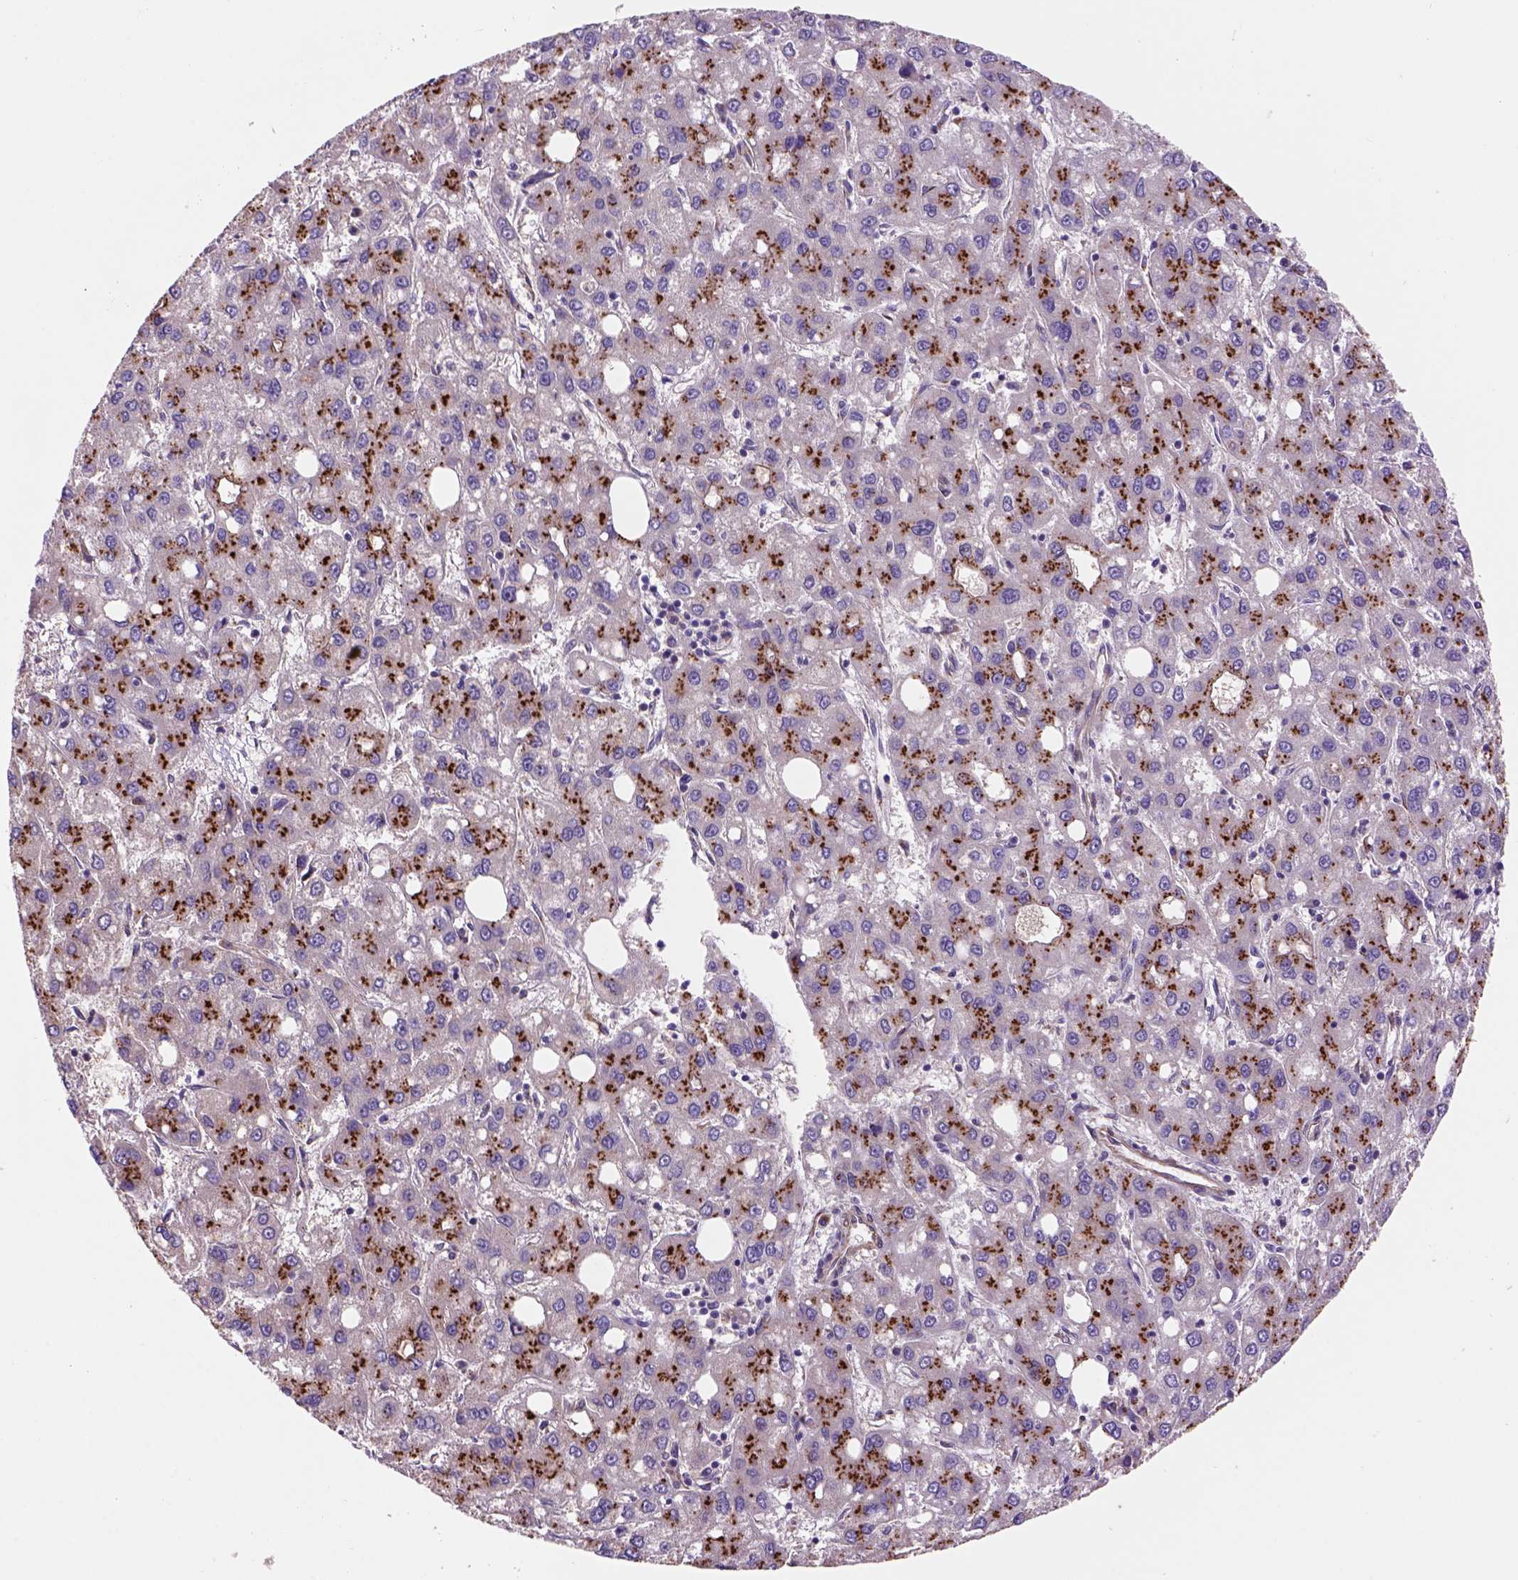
{"staining": {"intensity": "strong", "quantity": "25%-75%", "location": "cytoplasmic/membranous"}, "tissue": "liver cancer", "cell_type": "Tumor cells", "image_type": "cancer", "snomed": [{"axis": "morphology", "description": "Carcinoma, Hepatocellular, NOS"}, {"axis": "topography", "description": "Liver"}], "caption": "Liver hepatocellular carcinoma stained for a protein exhibits strong cytoplasmic/membranous positivity in tumor cells.", "gene": "WARS2", "patient": {"sex": "male", "age": 73}}